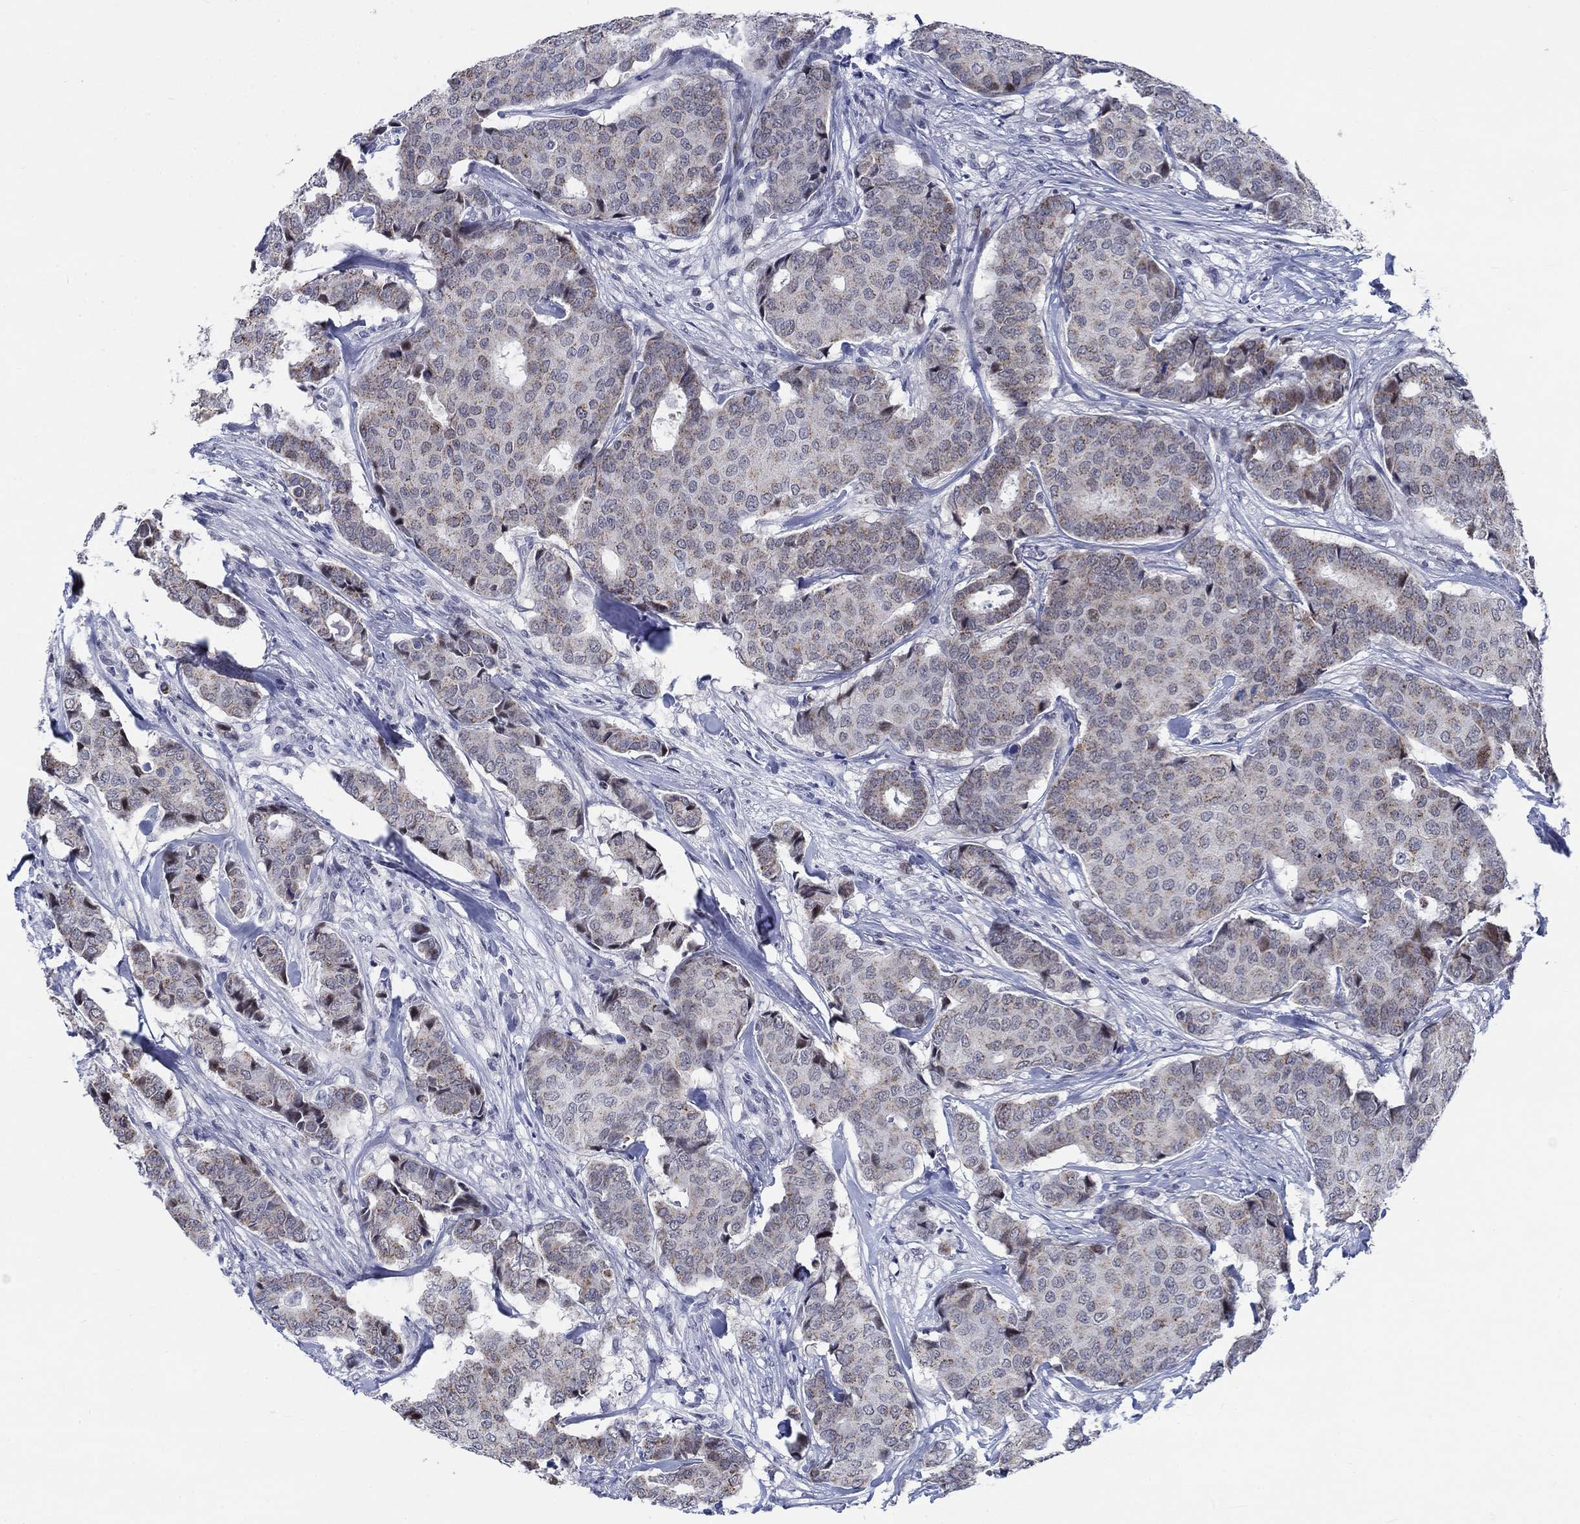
{"staining": {"intensity": "weak", "quantity": "25%-75%", "location": "cytoplasmic/membranous"}, "tissue": "breast cancer", "cell_type": "Tumor cells", "image_type": "cancer", "snomed": [{"axis": "morphology", "description": "Duct carcinoma"}, {"axis": "topography", "description": "Breast"}], "caption": "This is an image of immunohistochemistry staining of breast cancer, which shows weak positivity in the cytoplasmic/membranous of tumor cells.", "gene": "NEU3", "patient": {"sex": "female", "age": 75}}